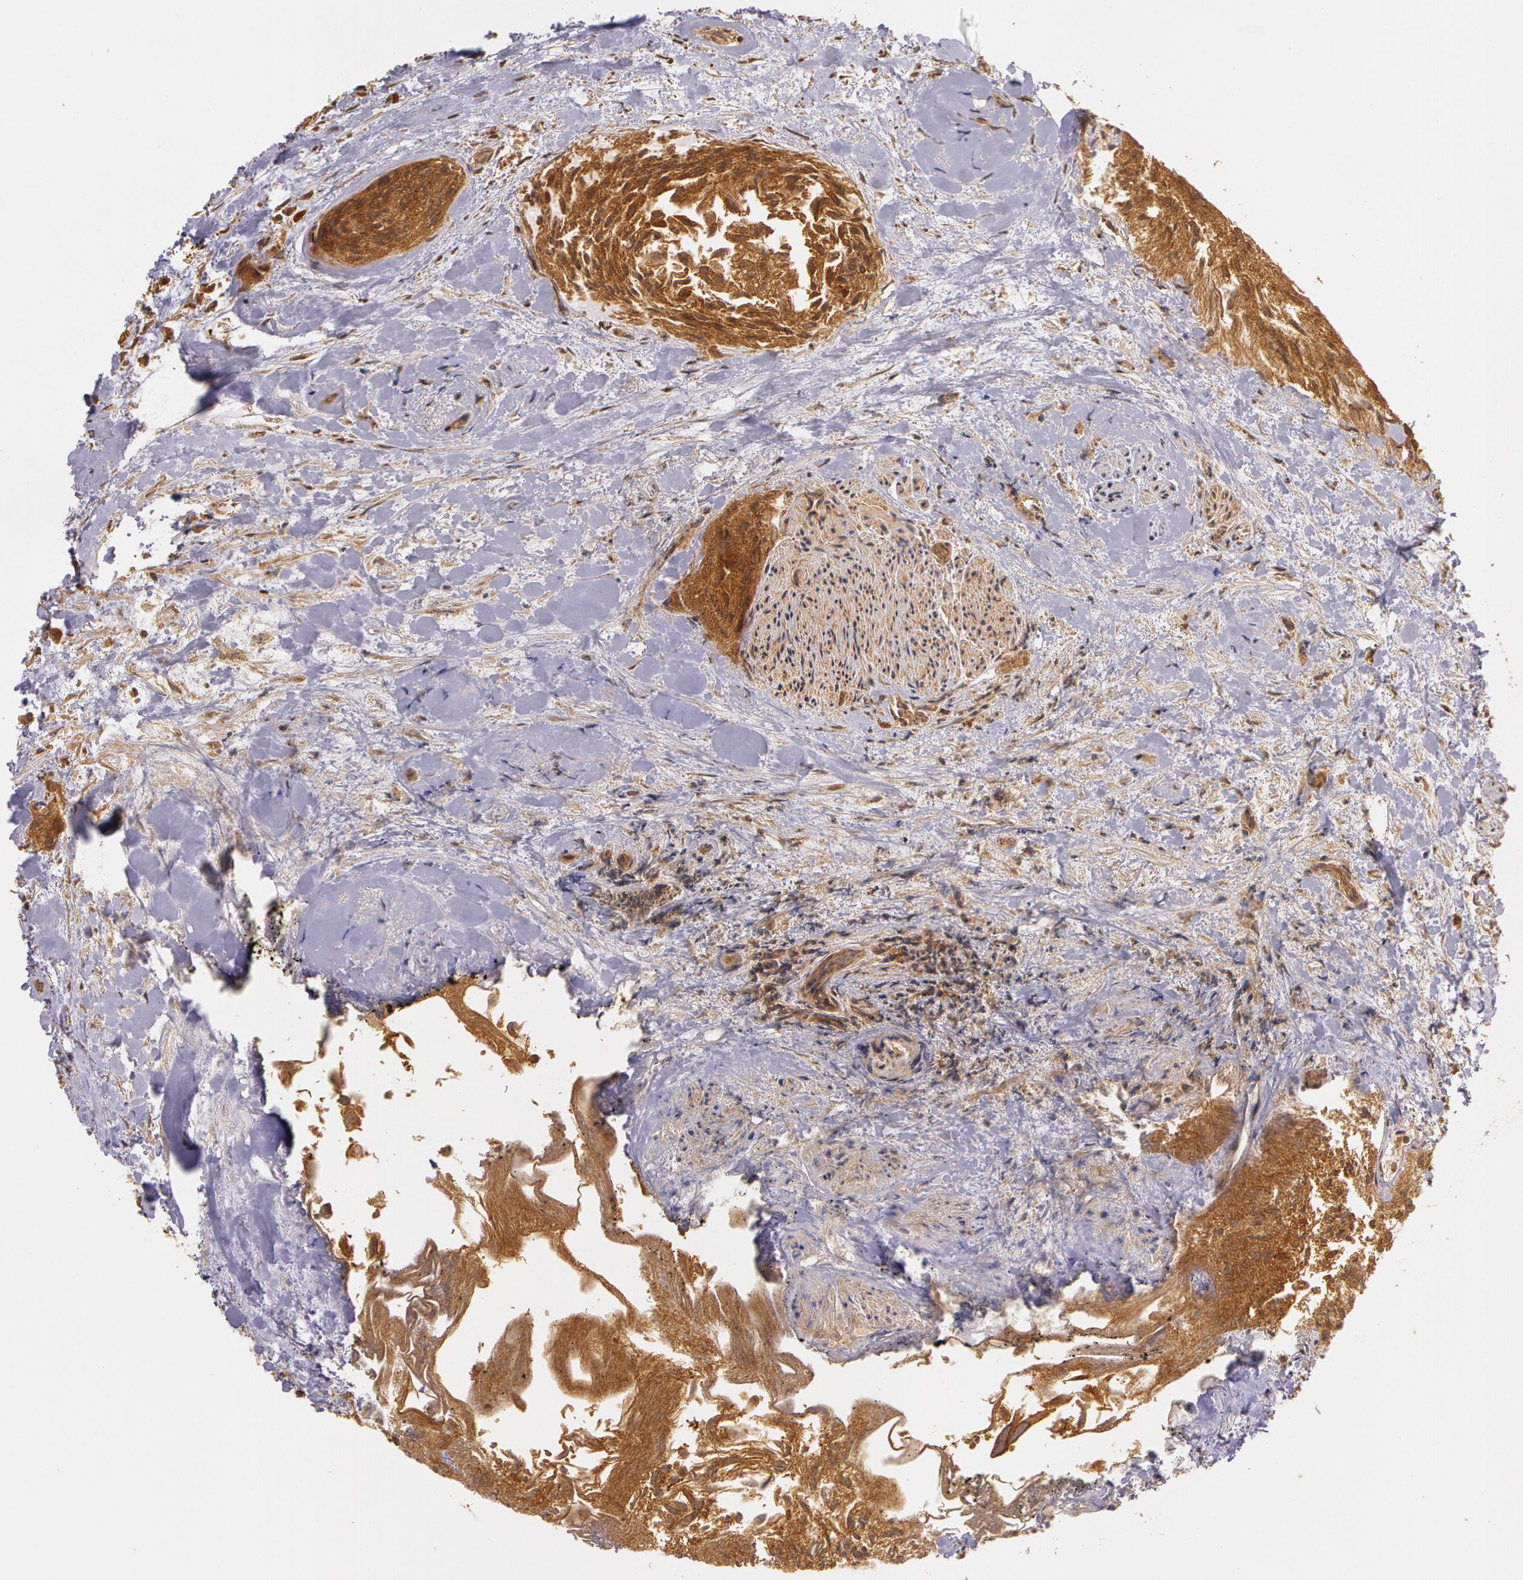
{"staining": {"intensity": "strong", "quantity": ">75%", "location": "cytoplasmic/membranous"}, "tissue": "urothelial cancer", "cell_type": "Tumor cells", "image_type": "cancer", "snomed": [{"axis": "morphology", "description": "Urothelial carcinoma, High grade"}, {"axis": "topography", "description": "Urinary bladder"}], "caption": "IHC photomicrograph of neoplastic tissue: human urothelial cancer stained using immunohistochemistry (IHC) displays high levels of strong protein expression localized specifically in the cytoplasmic/membranous of tumor cells, appearing as a cytoplasmic/membranous brown color.", "gene": "ASCC2", "patient": {"sex": "female", "age": 78}}